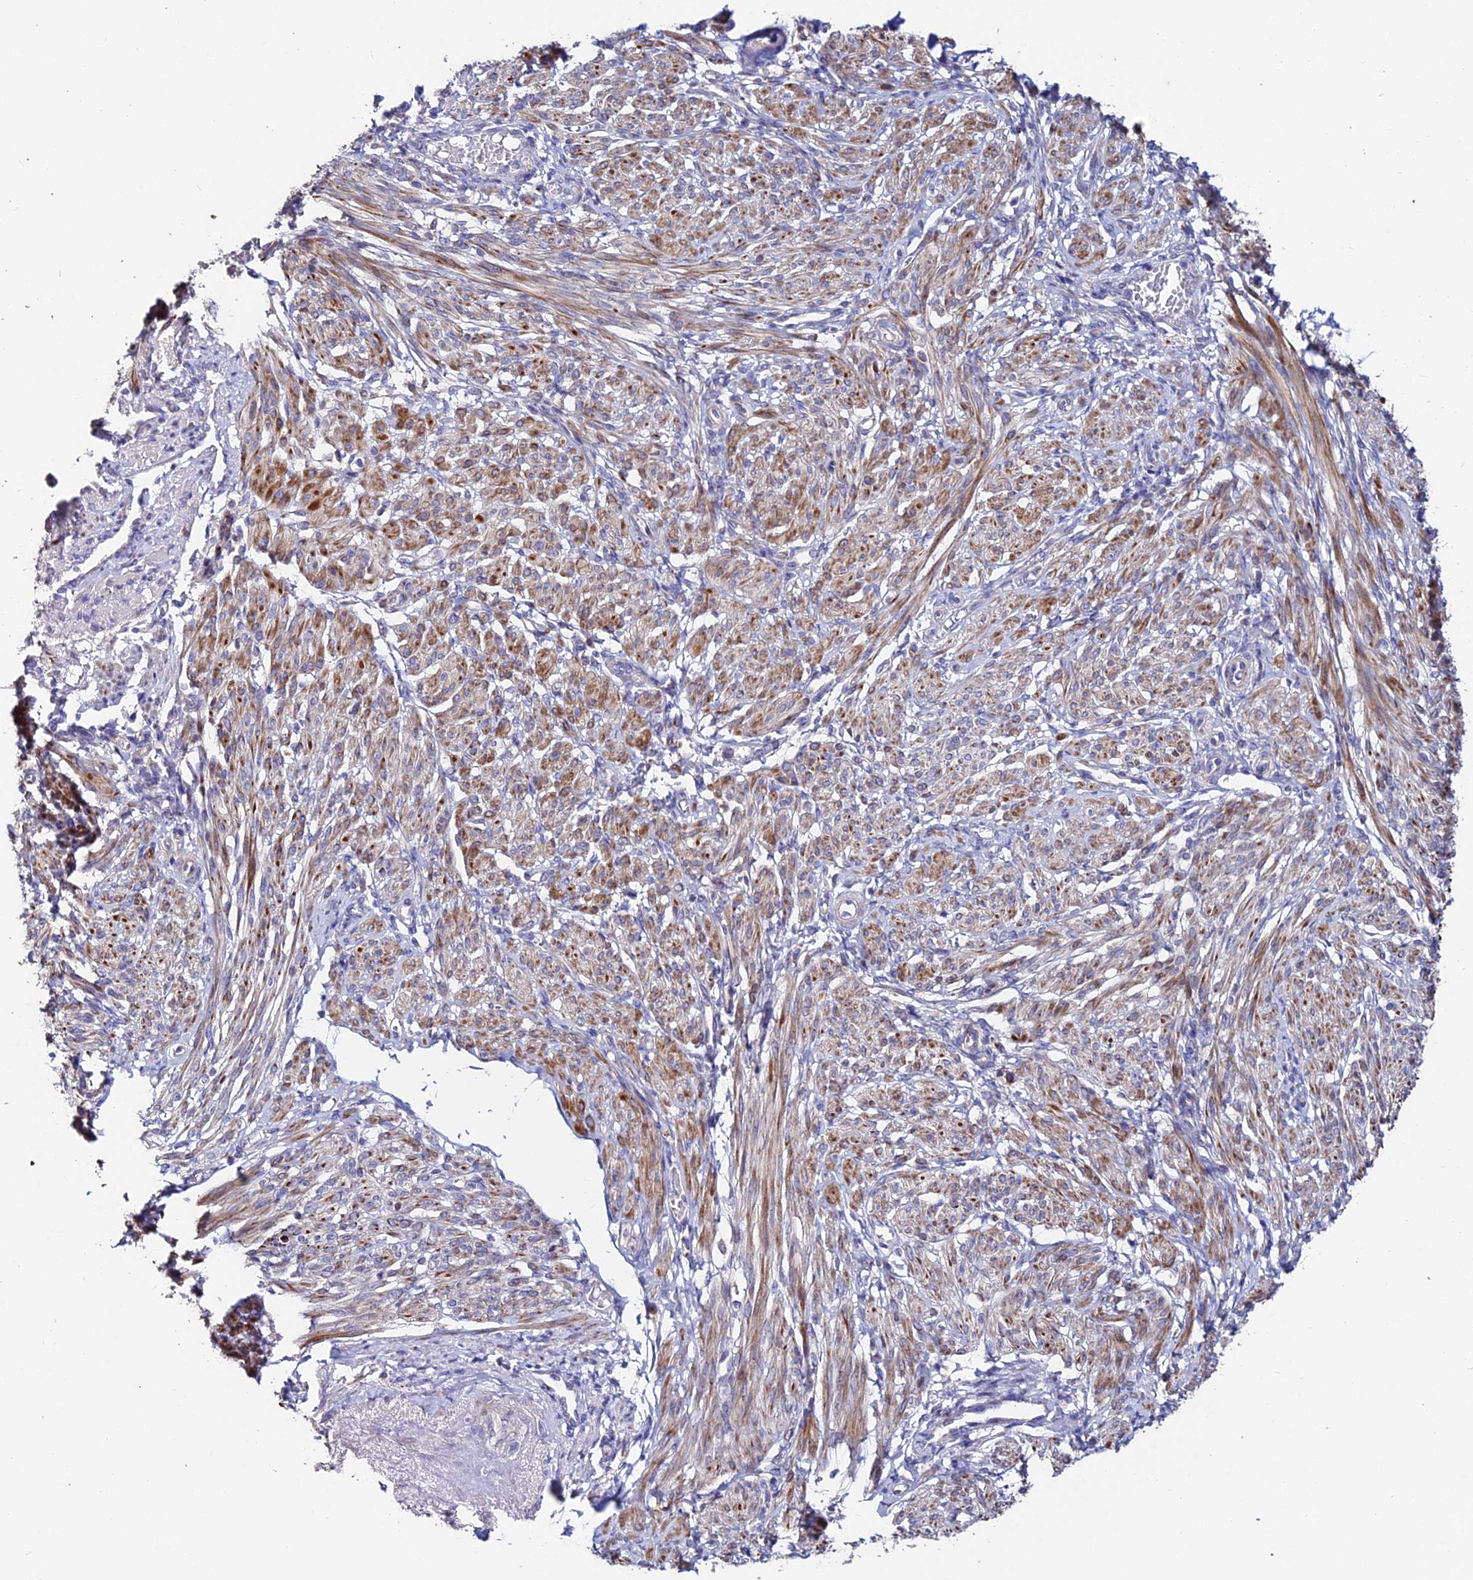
{"staining": {"intensity": "moderate", "quantity": "25%-75%", "location": "cytoplasmic/membranous"}, "tissue": "smooth muscle", "cell_type": "Smooth muscle cells", "image_type": "normal", "snomed": [{"axis": "morphology", "description": "Normal tissue, NOS"}, {"axis": "topography", "description": "Smooth muscle"}], "caption": "A high-resolution image shows IHC staining of benign smooth muscle, which demonstrates moderate cytoplasmic/membranous expression in about 25%-75% of smooth muscle cells.", "gene": "ACTR5", "patient": {"sex": "female", "age": 39}}